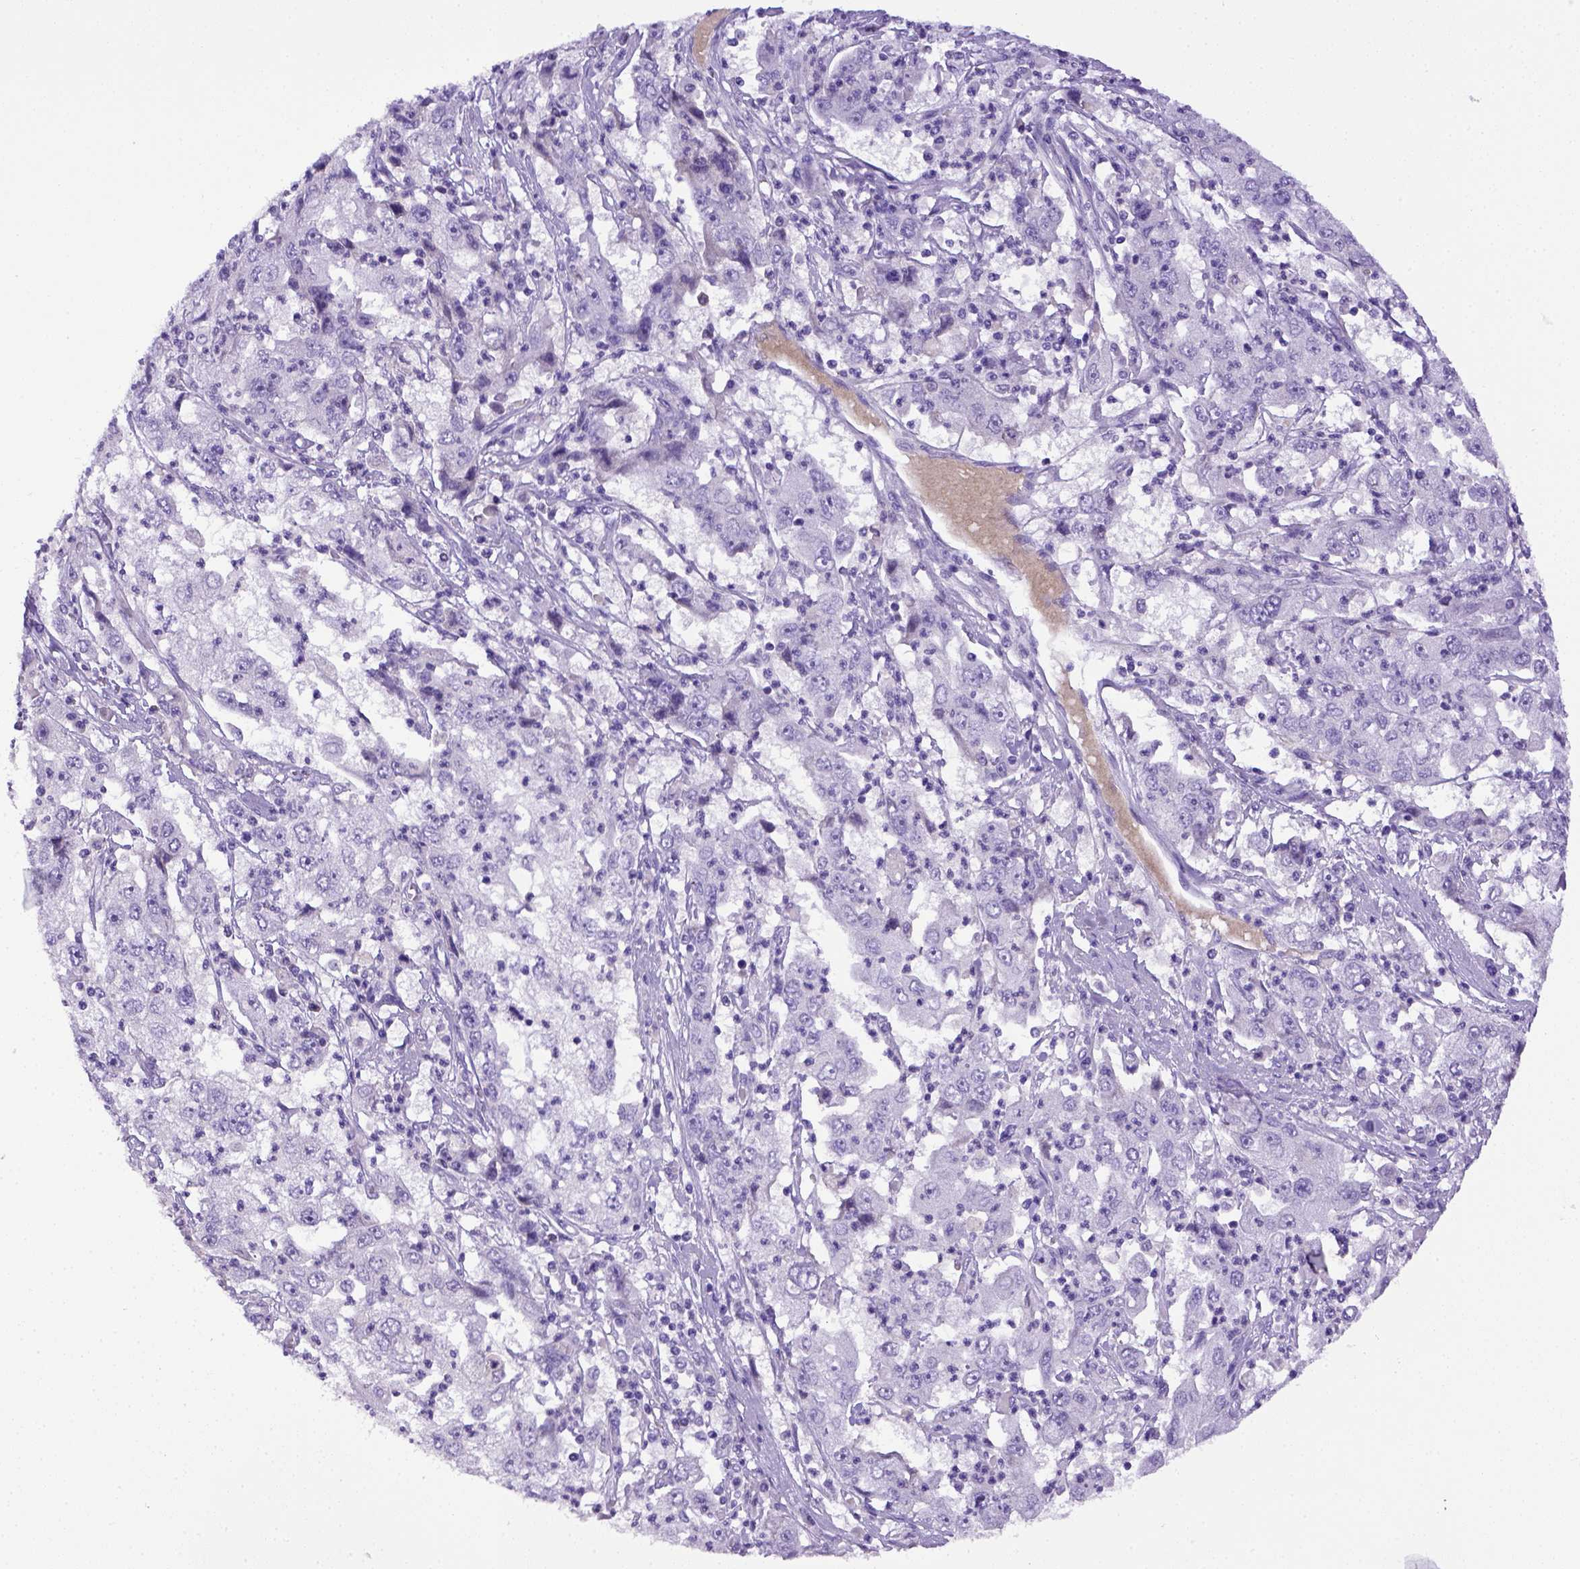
{"staining": {"intensity": "negative", "quantity": "none", "location": "none"}, "tissue": "cervical cancer", "cell_type": "Tumor cells", "image_type": "cancer", "snomed": [{"axis": "morphology", "description": "Squamous cell carcinoma, NOS"}, {"axis": "topography", "description": "Cervix"}], "caption": "There is no significant staining in tumor cells of cervical cancer (squamous cell carcinoma).", "gene": "ITIH4", "patient": {"sex": "female", "age": 36}}